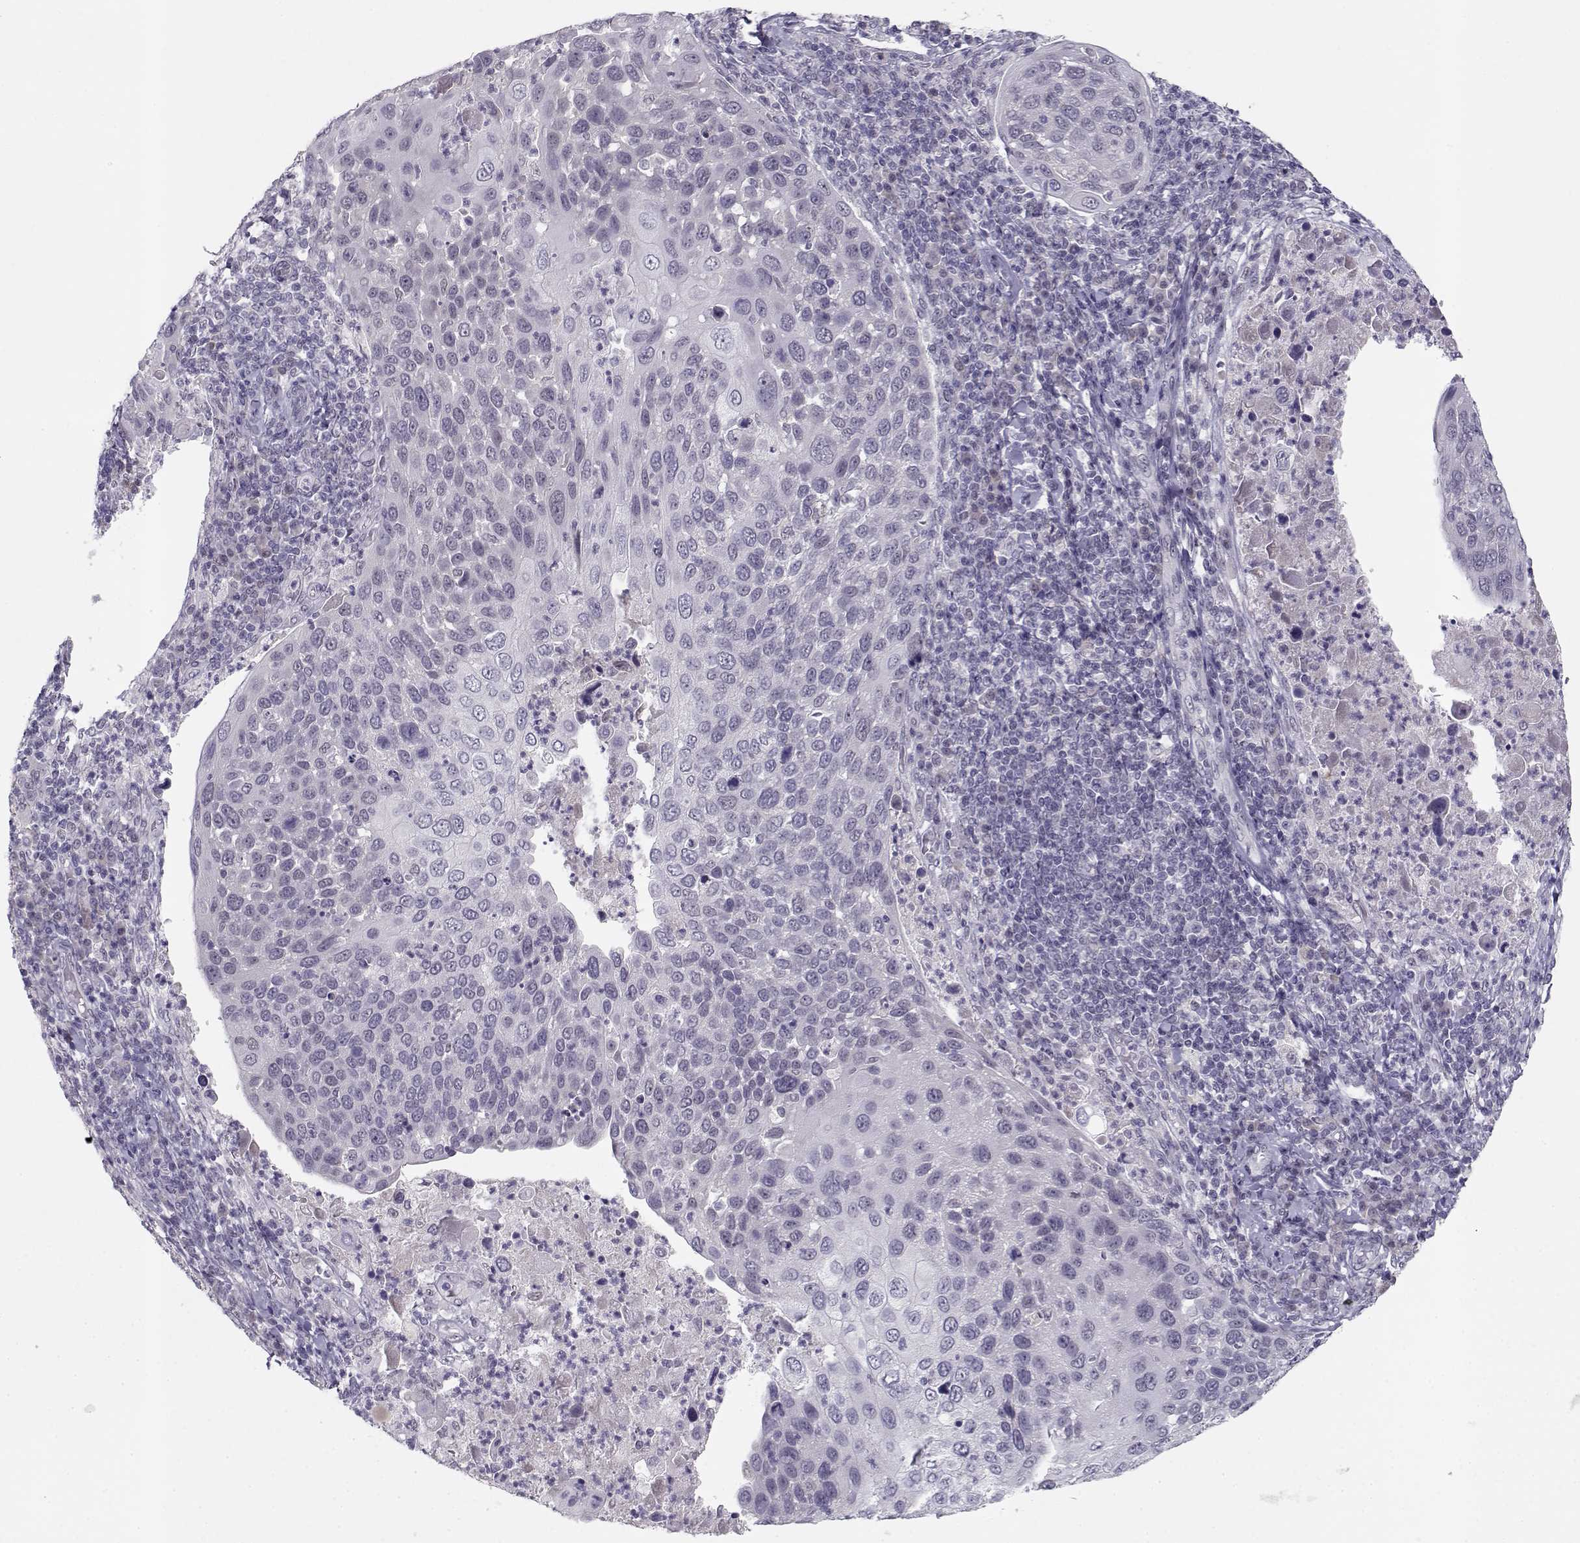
{"staining": {"intensity": "negative", "quantity": "none", "location": "none"}, "tissue": "cervical cancer", "cell_type": "Tumor cells", "image_type": "cancer", "snomed": [{"axis": "morphology", "description": "Squamous cell carcinoma, NOS"}, {"axis": "topography", "description": "Cervix"}], "caption": "High magnification brightfield microscopy of squamous cell carcinoma (cervical) stained with DAB (3,3'-diaminobenzidine) (brown) and counterstained with hematoxylin (blue): tumor cells show no significant staining.", "gene": "C16orf86", "patient": {"sex": "female", "age": 54}}